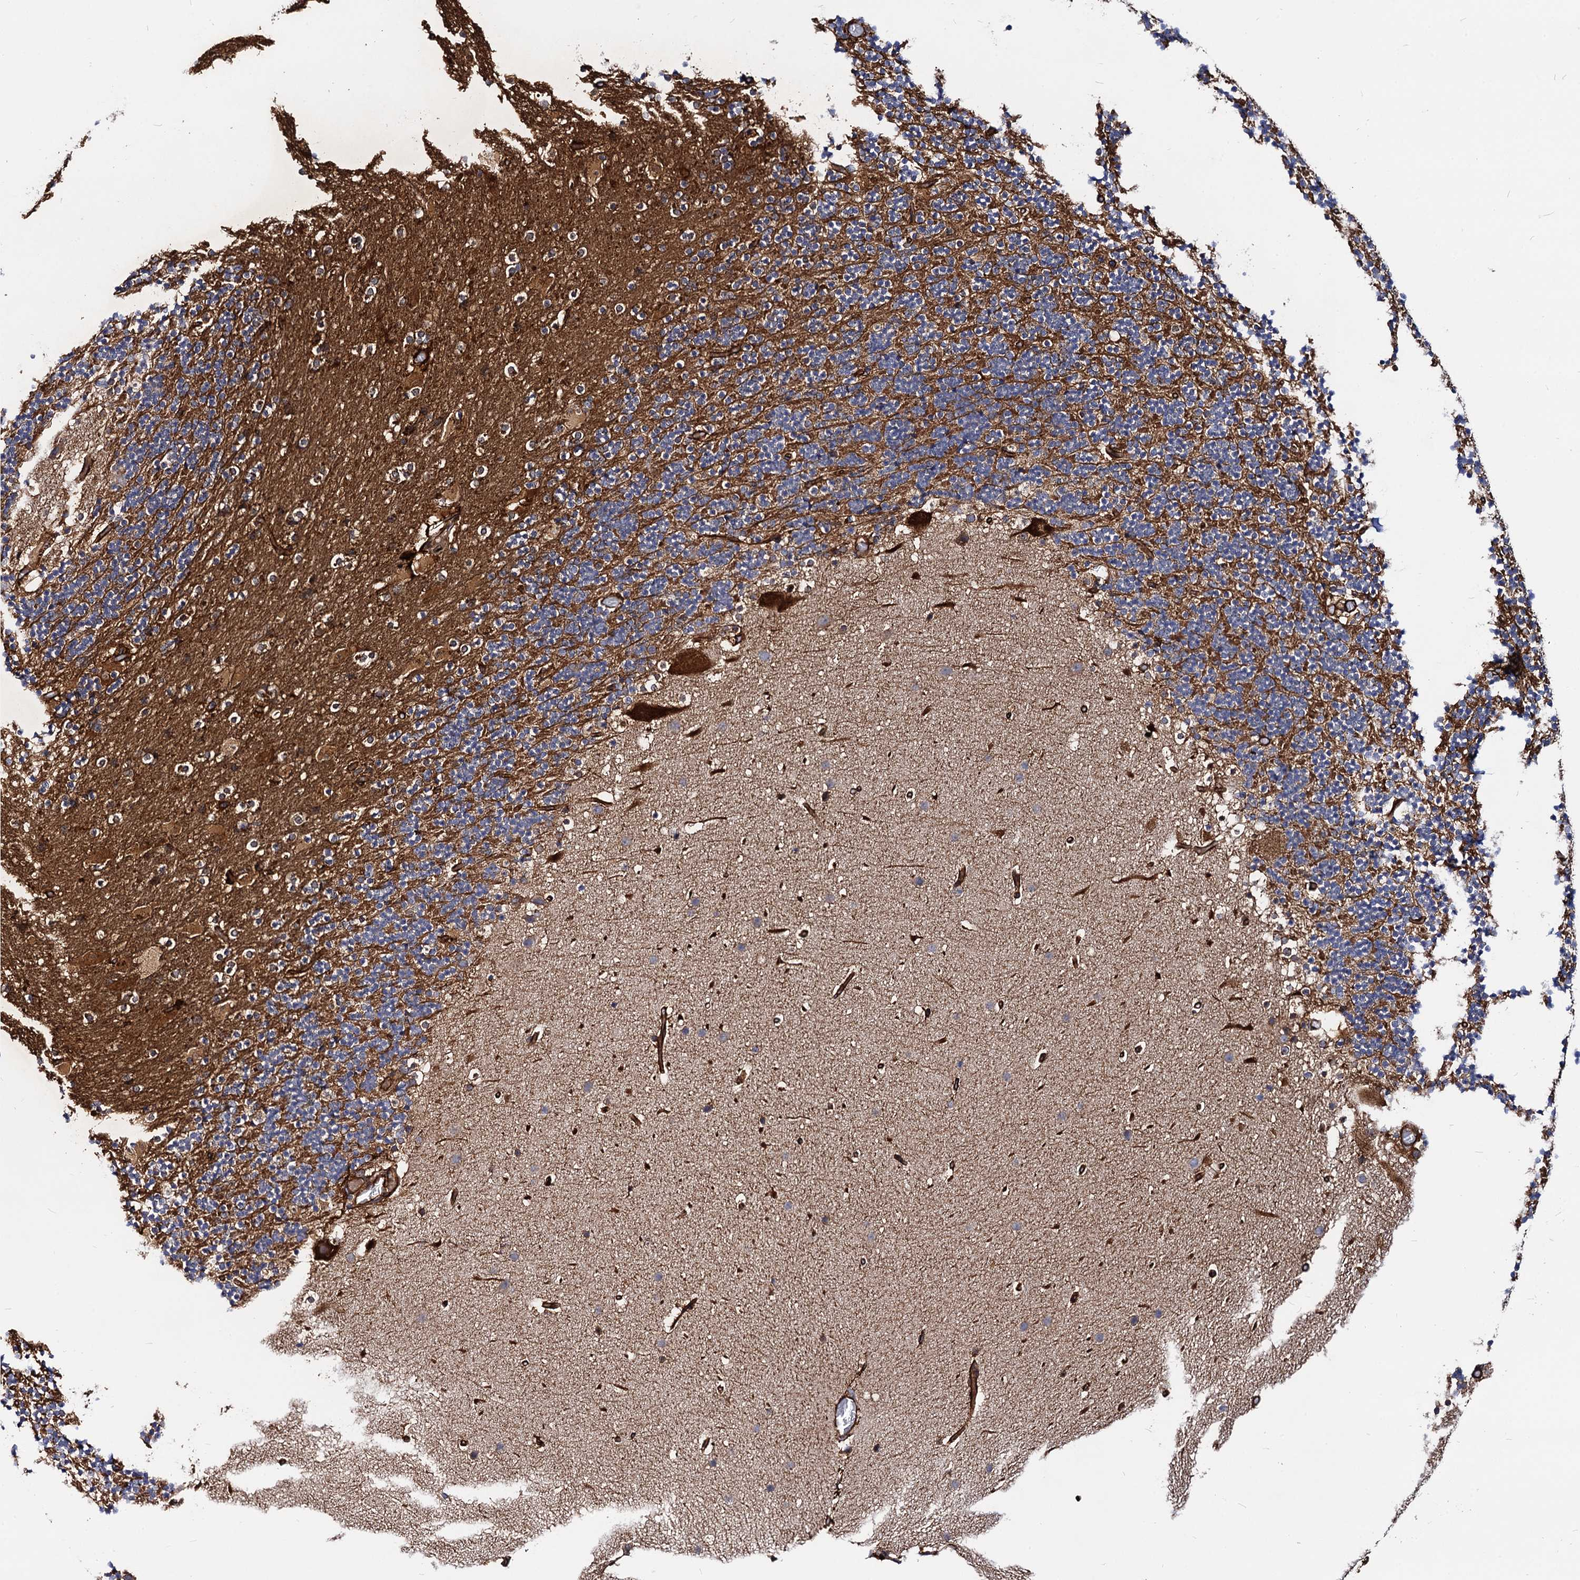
{"staining": {"intensity": "weak", "quantity": "25%-75%", "location": "cytoplasmic/membranous,nuclear"}, "tissue": "cerebellum", "cell_type": "Cells in granular layer", "image_type": "normal", "snomed": [{"axis": "morphology", "description": "Normal tissue, NOS"}, {"axis": "topography", "description": "Cerebellum"}], "caption": "An image showing weak cytoplasmic/membranous,nuclear positivity in about 25%-75% of cells in granular layer in benign cerebellum, as visualized by brown immunohistochemical staining.", "gene": "CIP2A", "patient": {"sex": "male", "age": 57}}